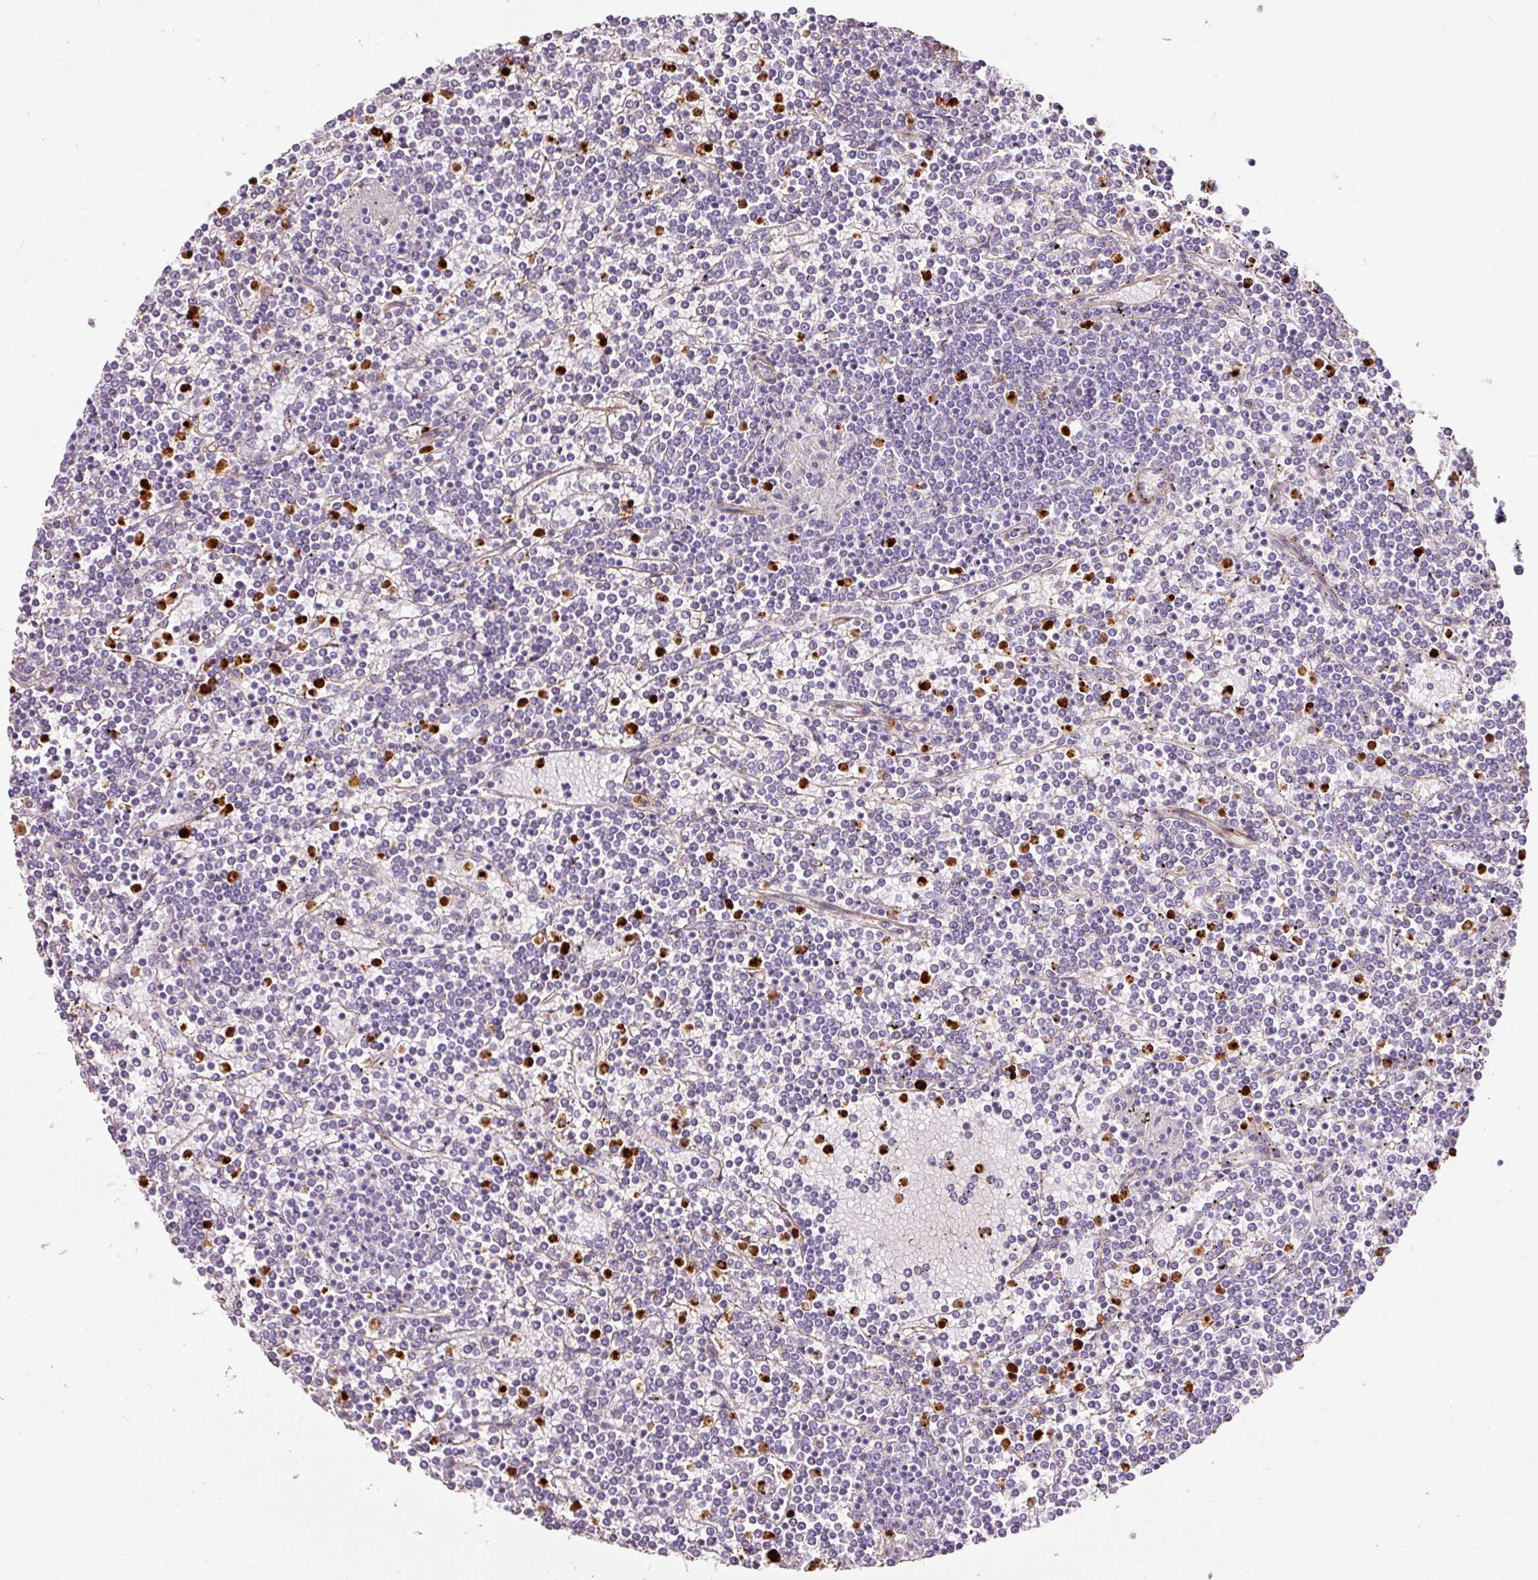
{"staining": {"intensity": "negative", "quantity": "none", "location": "none"}, "tissue": "lymphoma", "cell_type": "Tumor cells", "image_type": "cancer", "snomed": [{"axis": "morphology", "description": "Malignant lymphoma, non-Hodgkin's type, Low grade"}, {"axis": "topography", "description": "Spleen"}], "caption": "Protein analysis of low-grade malignant lymphoma, non-Hodgkin's type displays no significant staining in tumor cells. (Brightfield microscopy of DAB (3,3'-diaminobenzidine) immunohistochemistry (IHC) at high magnification).", "gene": "LOXL4", "patient": {"sex": "female", "age": 19}}